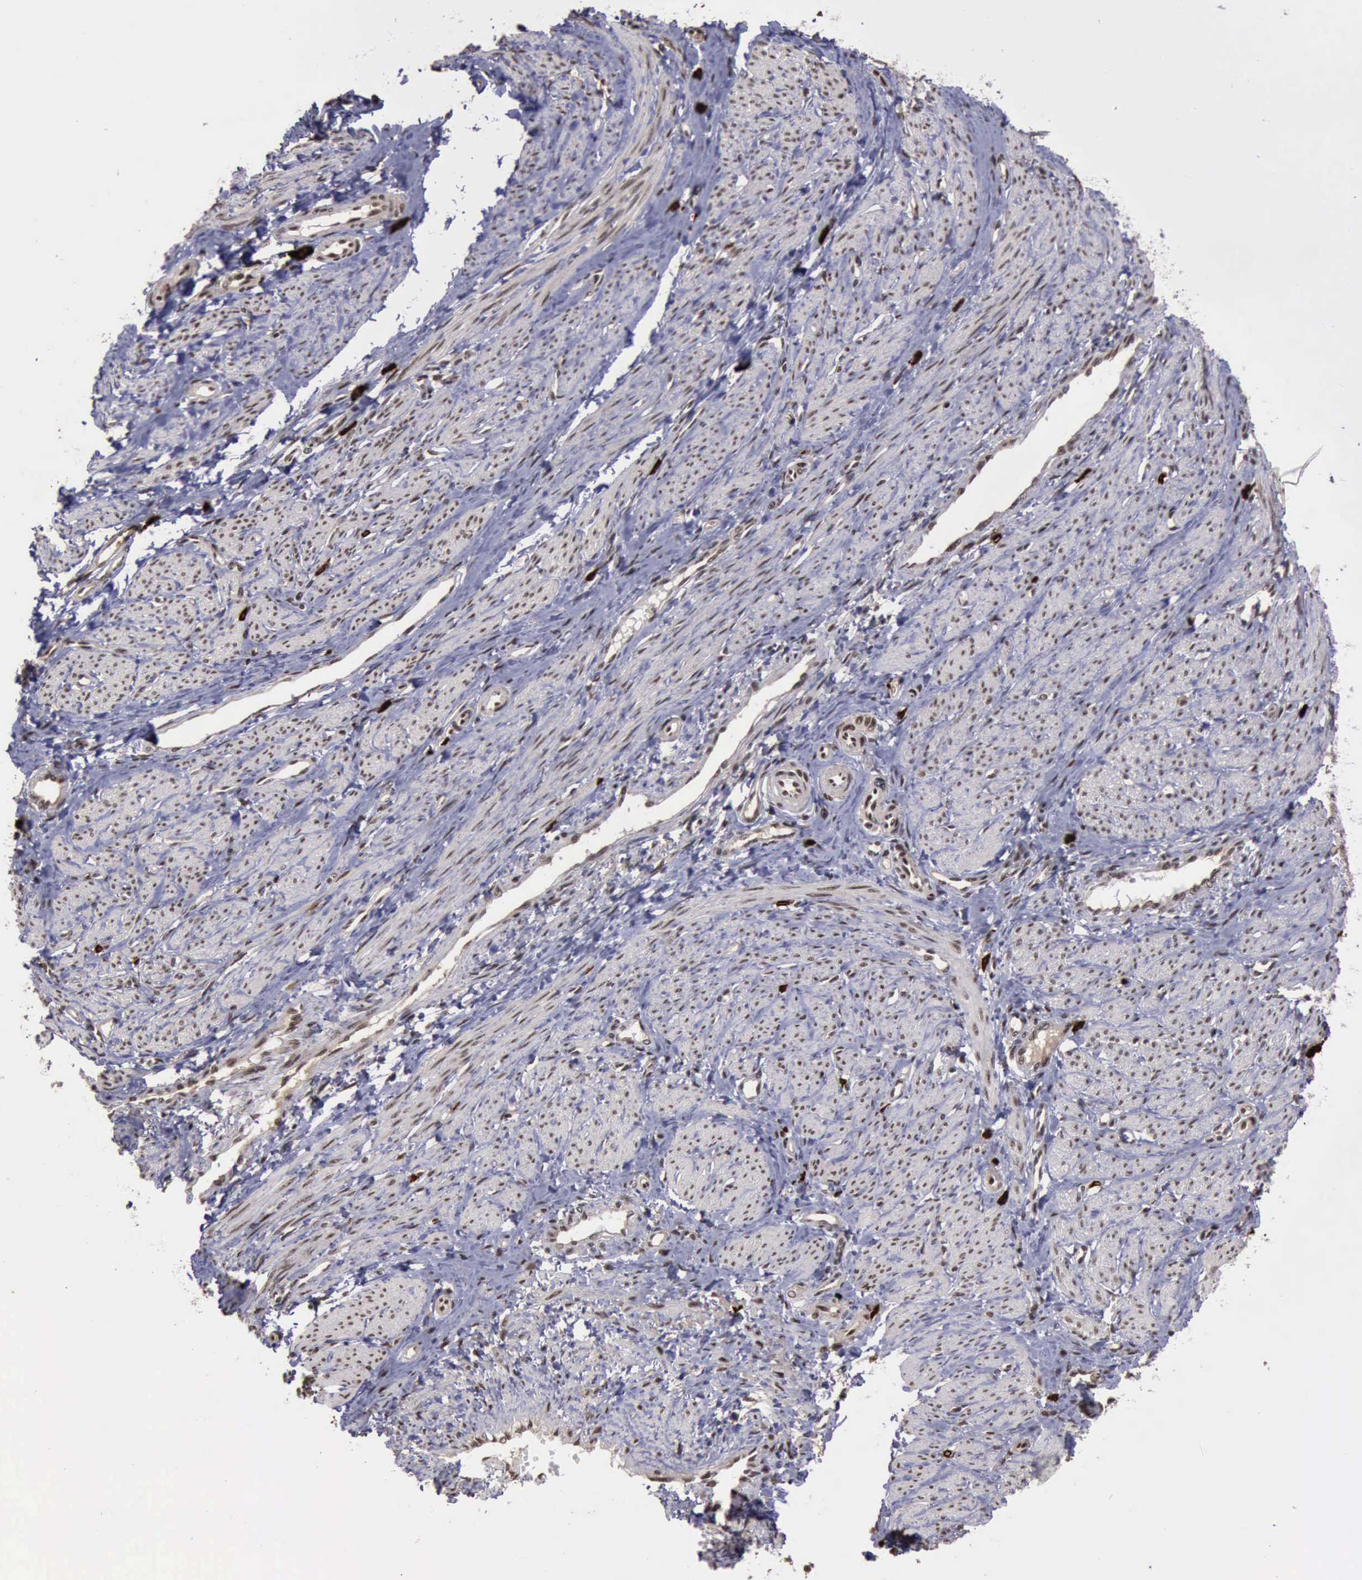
{"staining": {"intensity": "moderate", "quantity": ">75%", "location": "nuclear"}, "tissue": "smooth muscle", "cell_type": "Smooth muscle cells", "image_type": "normal", "snomed": [{"axis": "morphology", "description": "Normal tissue, NOS"}, {"axis": "topography", "description": "Smooth muscle"}, {"axis": "topography", "description": "Uterus"}], "caption": "Immunohistochemistry (IHC) staining of unremarkable smooth muscle, which reveals medium levels of moderate nuclear expression in about >75% of smooth muscle cells indicating moderate nuclear protein expression. The staining was performed using DAB (brown) for protein detection and nuclei were counterstained in hematoxylin (blue).", "gene": "TRMT2A", "patient": {"sex": "female", "age": 39}}